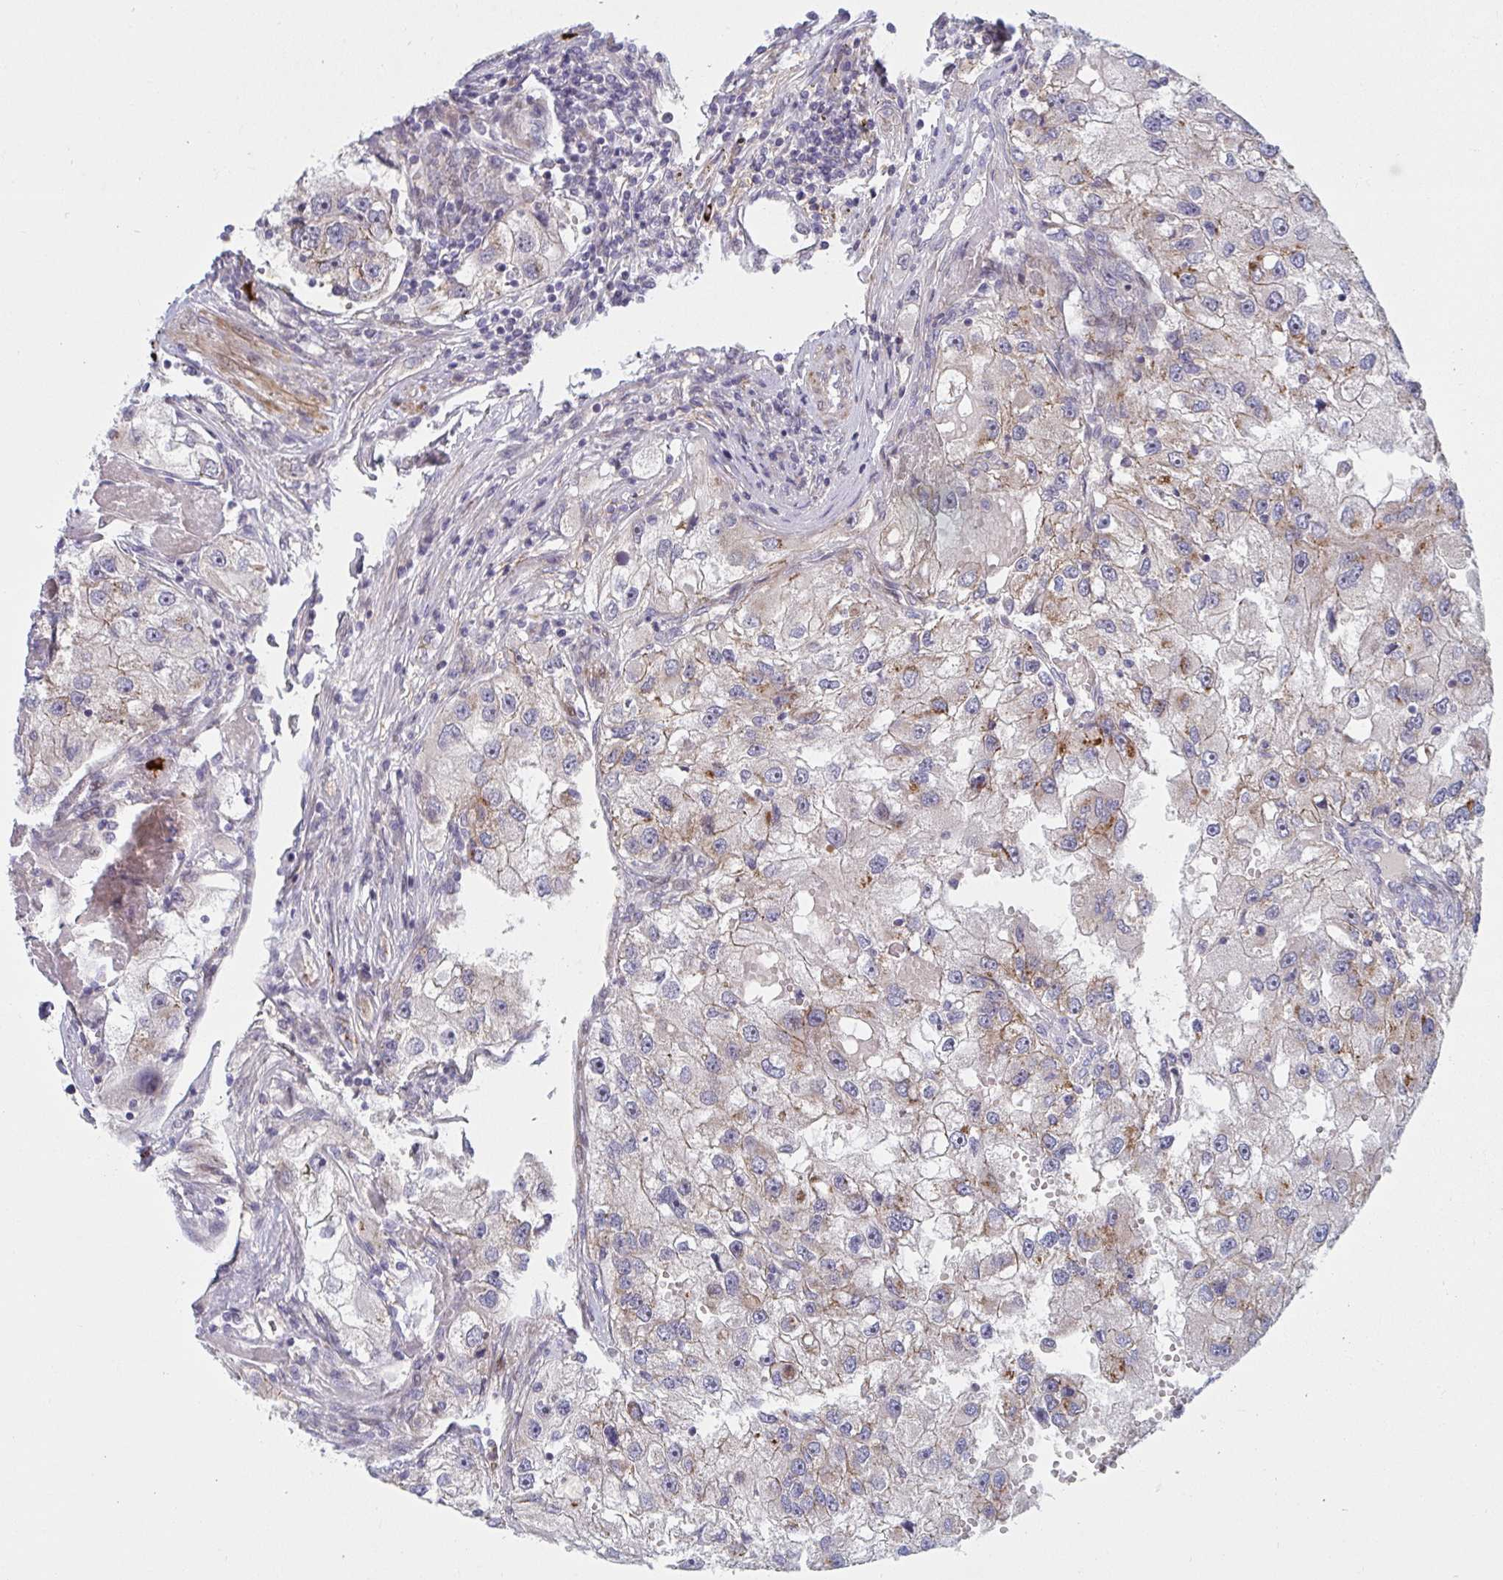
{"staining": {"intensity": "moderate", "quantity": "<25%", "location": "cytoplasmic/membranous"}, "tissue": "renal cancer", "cell_type": "Tumor cells", "image_type": "cancer", "snomed": [{"axis": "morphology", "description": "Adenocarcinoma, NOS"}, {"axis": "topography", "description": "Kidney"}], "caption": "A photomicrograph of renal cancer (adenocarcinoma) stained for a protein displays moderate cytoplasmic/membranous brown staining in tumor cells. The staining is performed using DAB (3,3'-diaminobenzidine) brown chromogen to label protein expression. The nuclei are counter-stained blue using hematoxylin.", "gene": "TNFSF4", "patient": {"sex": "male", "age": 63}}